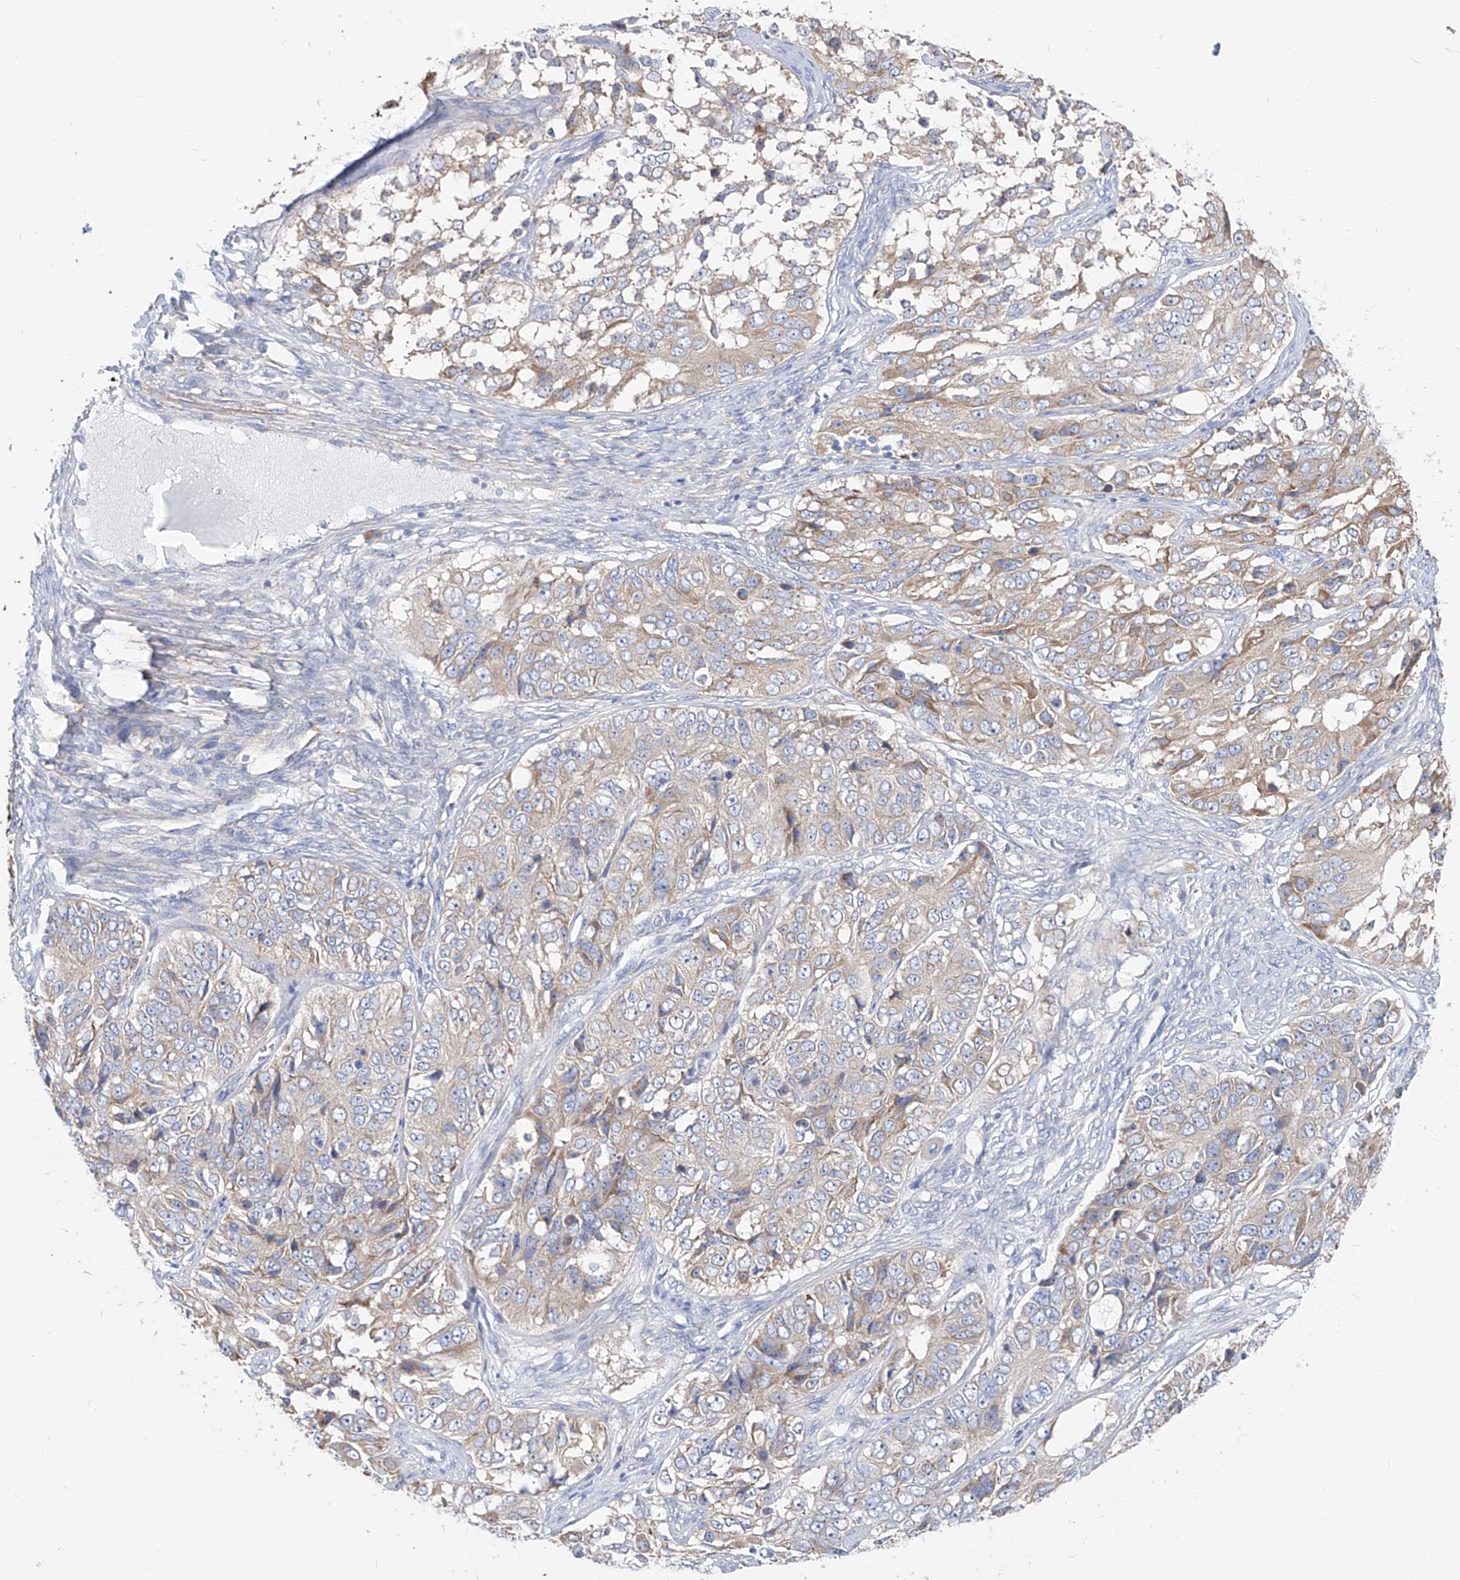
{"staining": {"intensity": "weak", "quantity": "25%-75%", "location": "cytoplasmic/membranous"}, "tissue": "ovarian cancer", "cell_type": "Tumor cells", "image_type": "cancer", "snomed": [{"axis": "morphology", "description": "Carcinoma, endometroid"}, {"axis": "topography", "description": "Ovary"}], "caption": "This image demonstrates immunohistochemistry staining of human ovarian cancer, with low weak cytoplasmic/membranous expression in about 25%-75% of tumor cells.", "gene": "UFL1", "patient": {"sex": "female", "age": 51}}